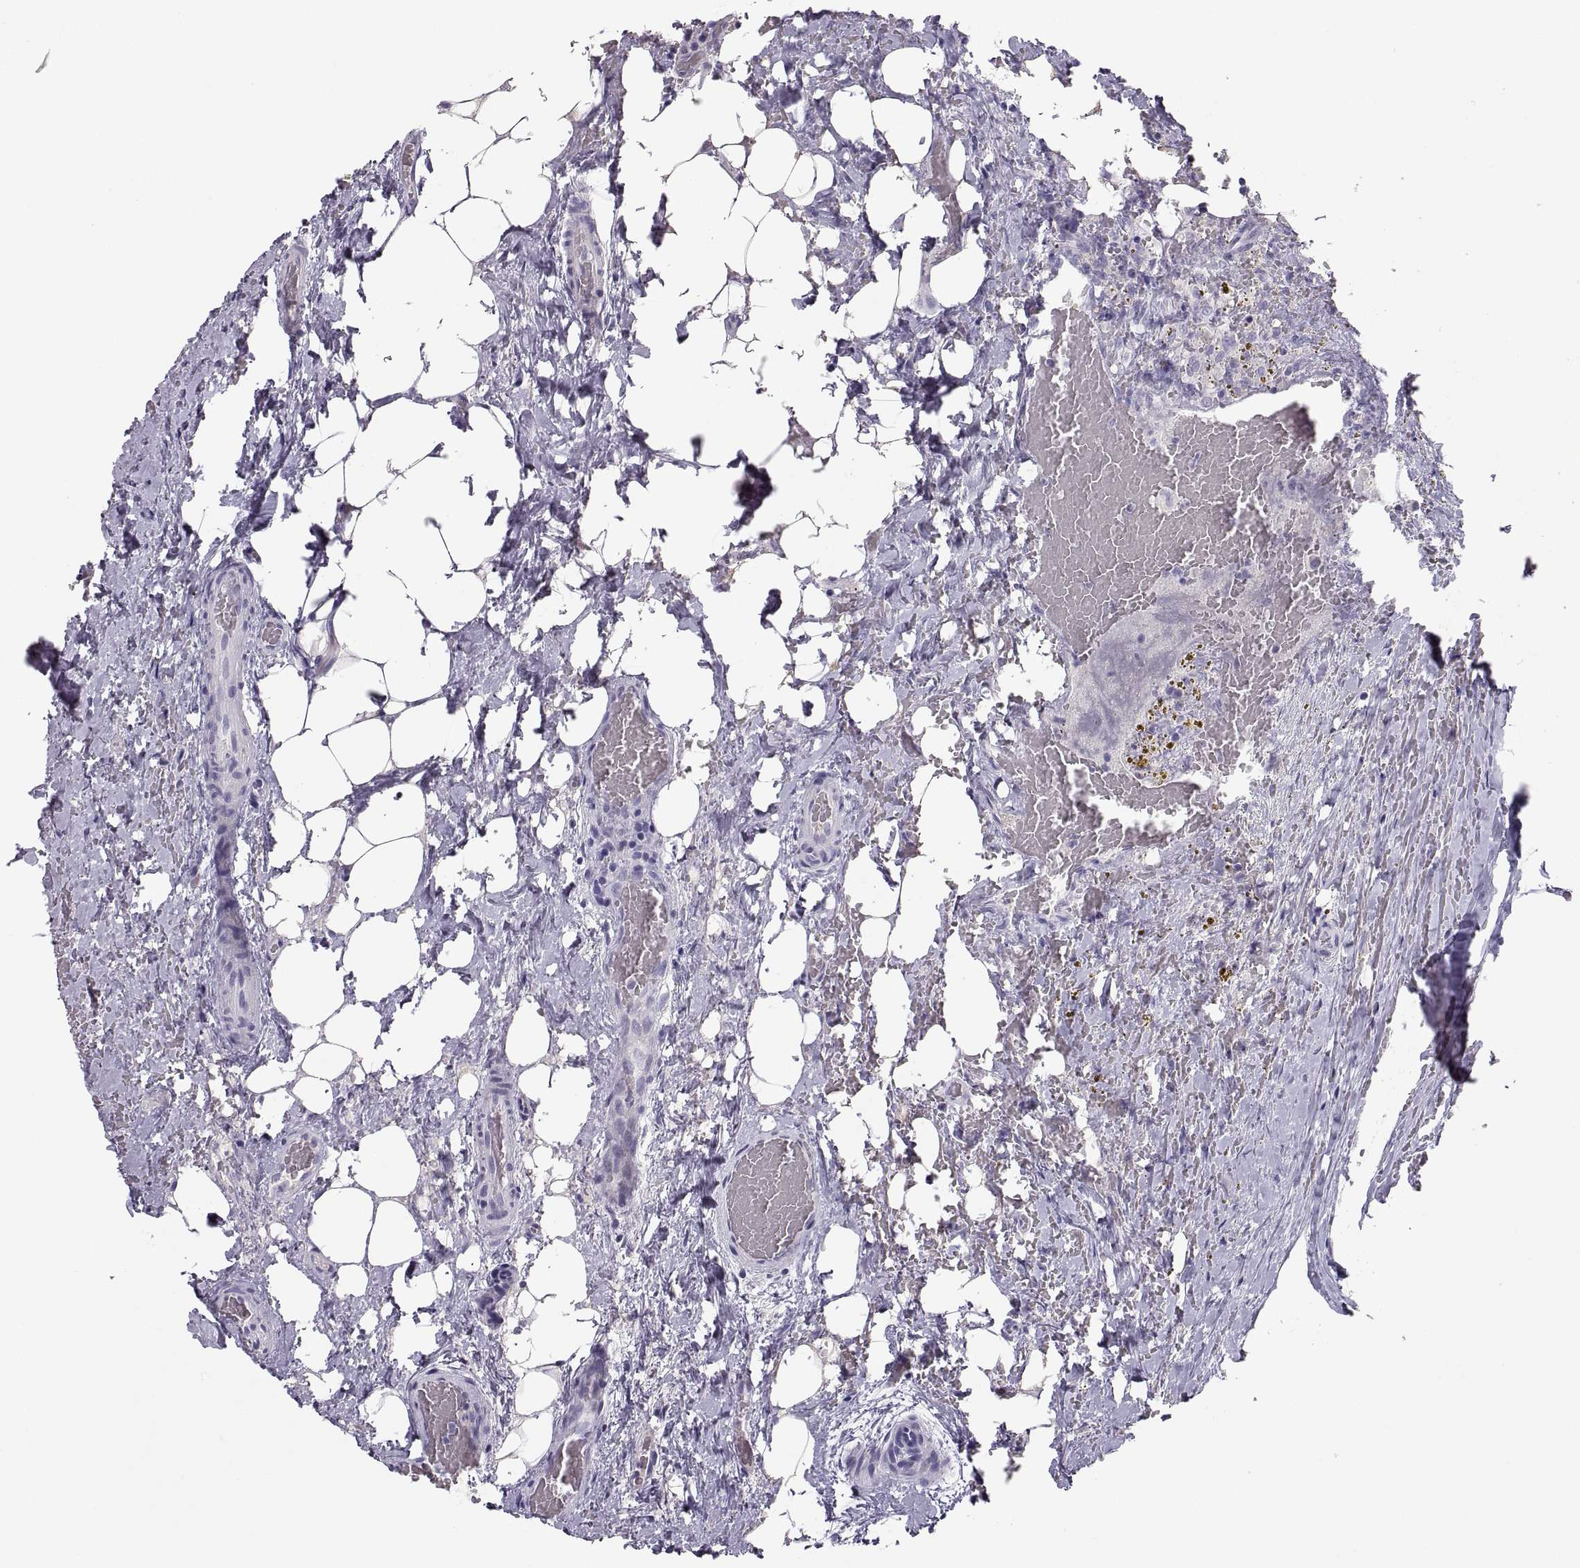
{"staining": {"intensity": "negative", "quantity": "none", "location": "none"}, "tissue": "thyroid cancer", "cell_type": "Tumor cells", "image_type": "cancer", "snomed": [{"axis": "morphology", "description": "Papillary adenocarcinoma, NOS"}, {"axis": "topography", "description": "Thyroid gland"}], "caption": "Human thyroid cancer (papillary adenocarcinoma) stained for a protein using immunohistochemistry demonstrates no staining in tumor cells.", "gene": "MAGEB2", "patient": {"sex": "male", "age": 61}}